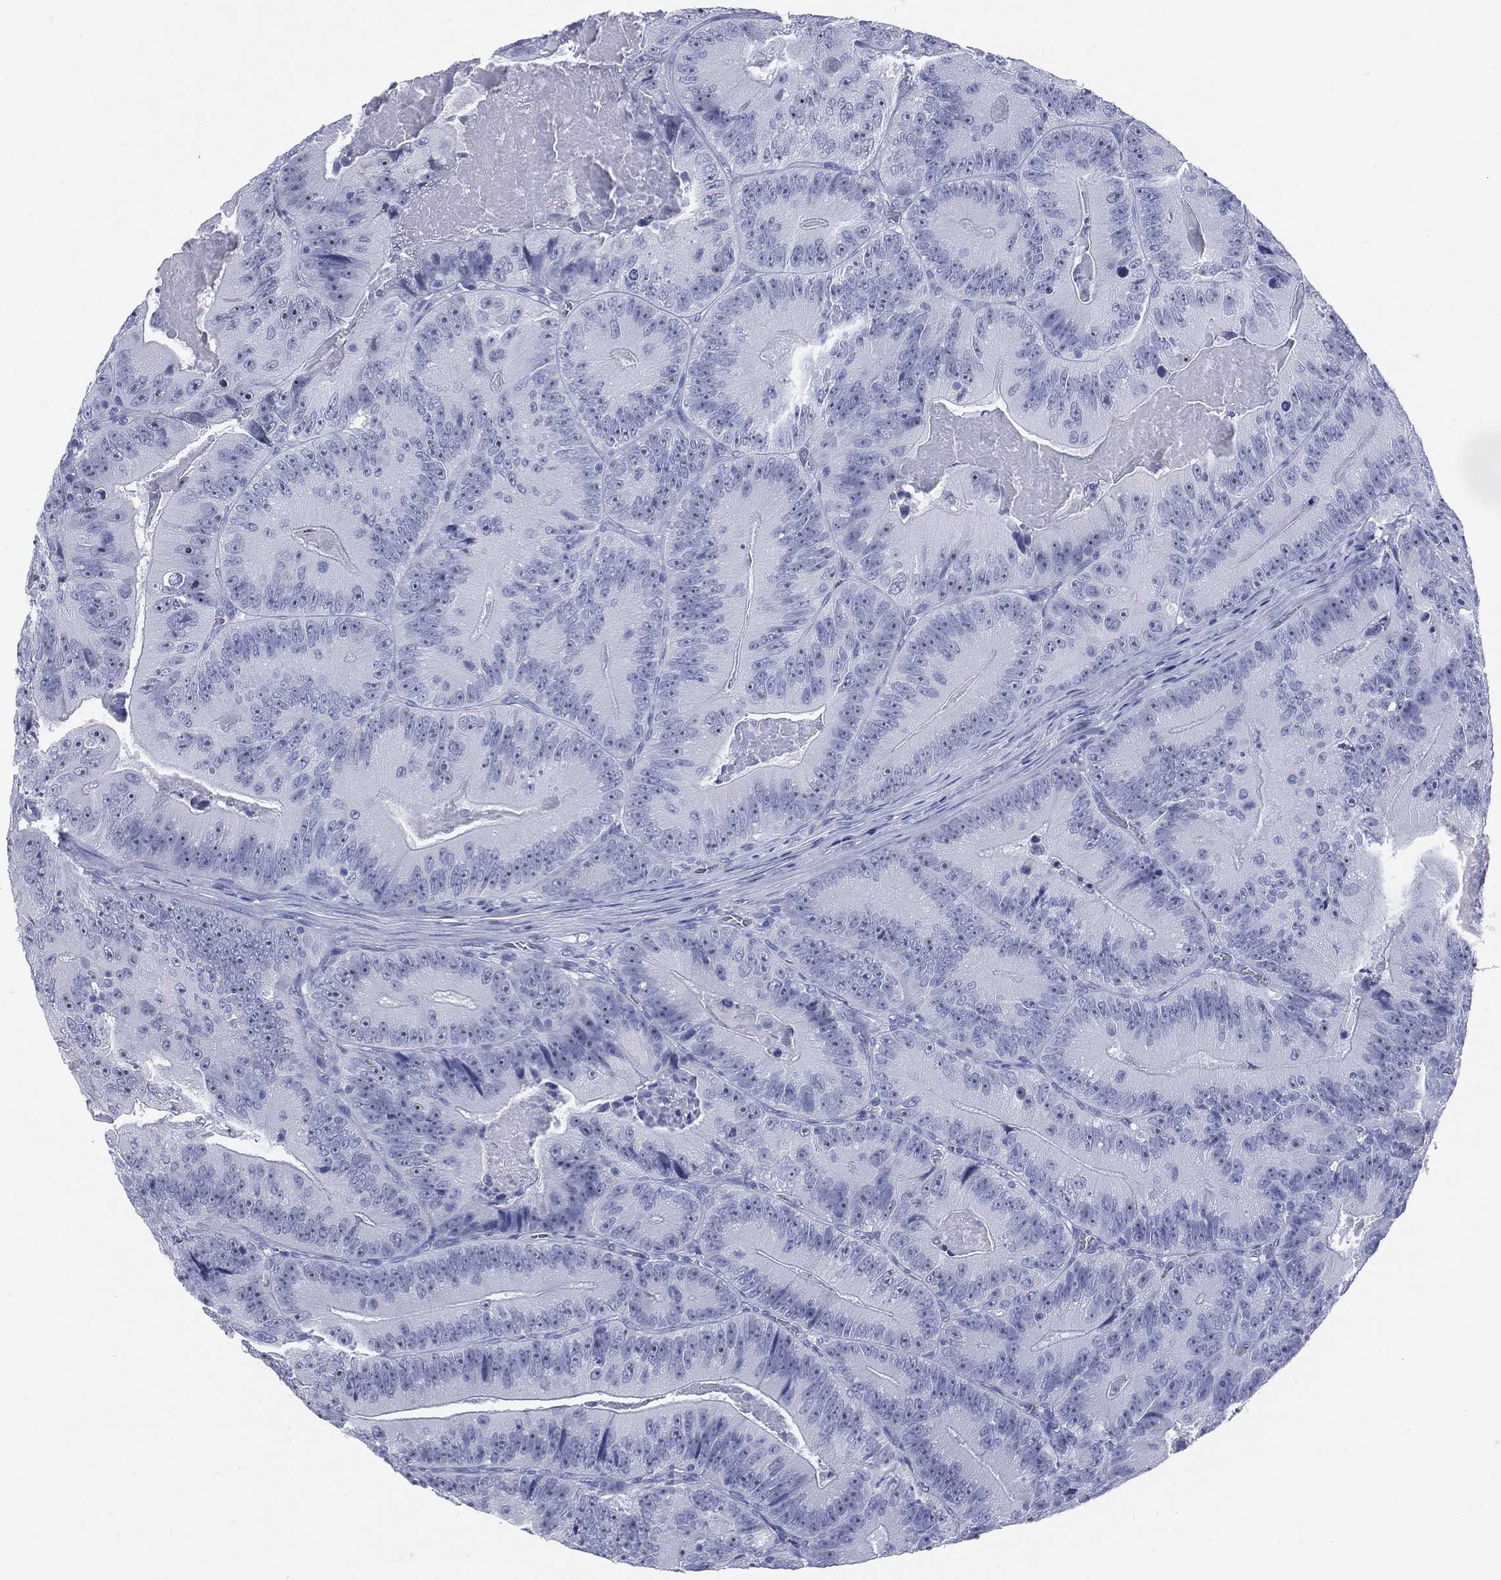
{"staining": {"intensity": "negative", "quantity": "none", "location": "none"}, "tissue": "colorectal cancer", "cell_type": "Tumor cells", "image_type": "cancer", "snomed": [{"axis": "morphology", "description": "Adenocarcinoma, NOS"}, {"axis": "topography", "description": "Colon"}], "caption": "Immunohistochemistry photomicrograph of human colorectal cancer (adenocarcinoma) stained for a protein (brown), which demonstrates no positivity in tumor cells.", "gene": "CYLC1", "patient": {"sex": "female", "age": 86}}